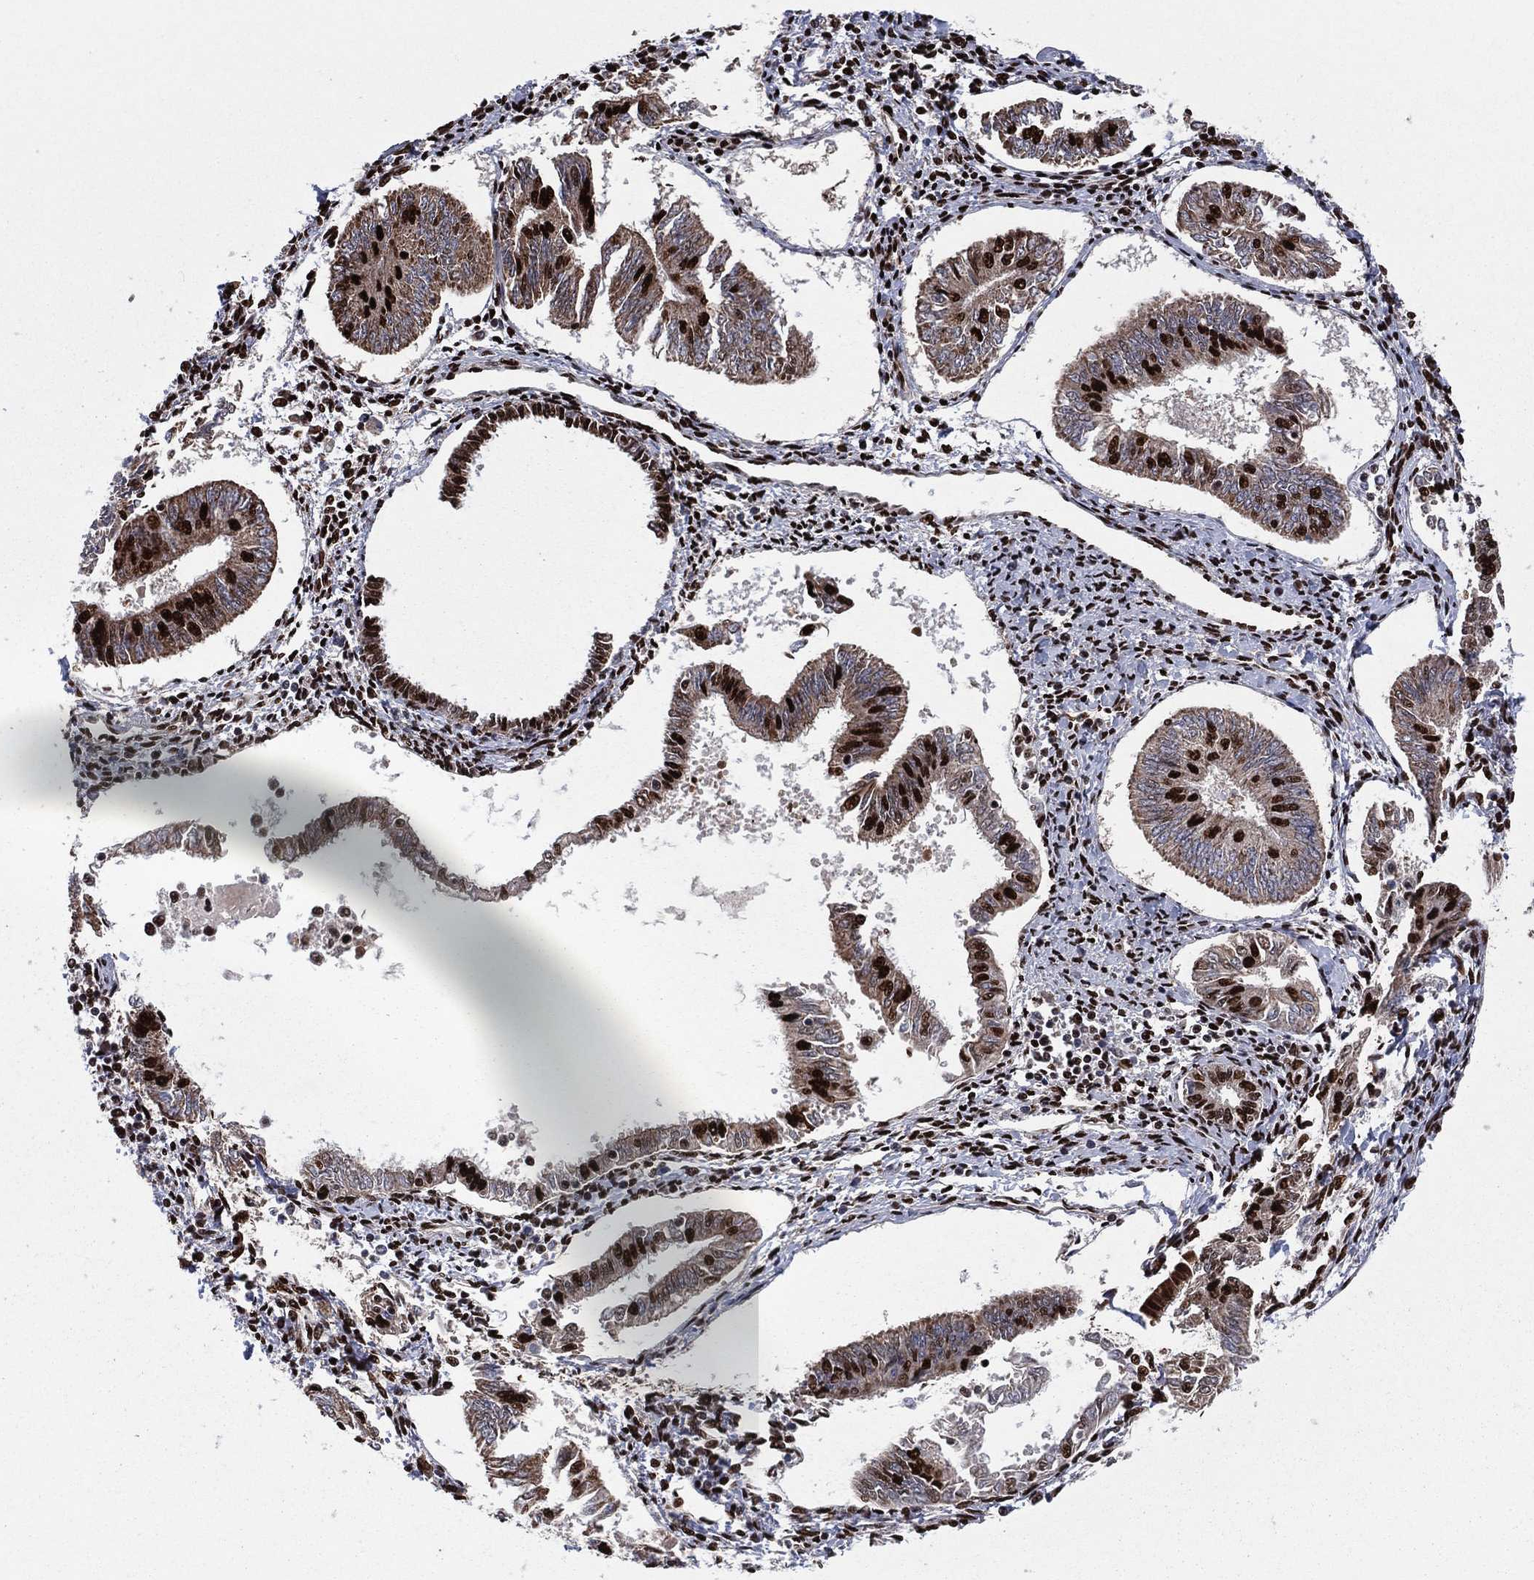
{"staining": {"intensity": "strong", "quantity": "25%-75%", "location": "nuclear"}, "tissue": "endometrial cancer", "cell_type": "Tumor cells", "image_type": "cancer", "snomed": [{"axis": "morphology", "description": "Adenocarcinoma, NOS"}, {"axis": "topography", "description": "Endometrium"}], "caption": "Protein staining exhibits strong nuclear positivity in about 25%-75% of tumor cells in endometrial cancer (adenocarcinoma).", "gene": "TP53BP1", "patient": {"sex": "female", "age": 58}}